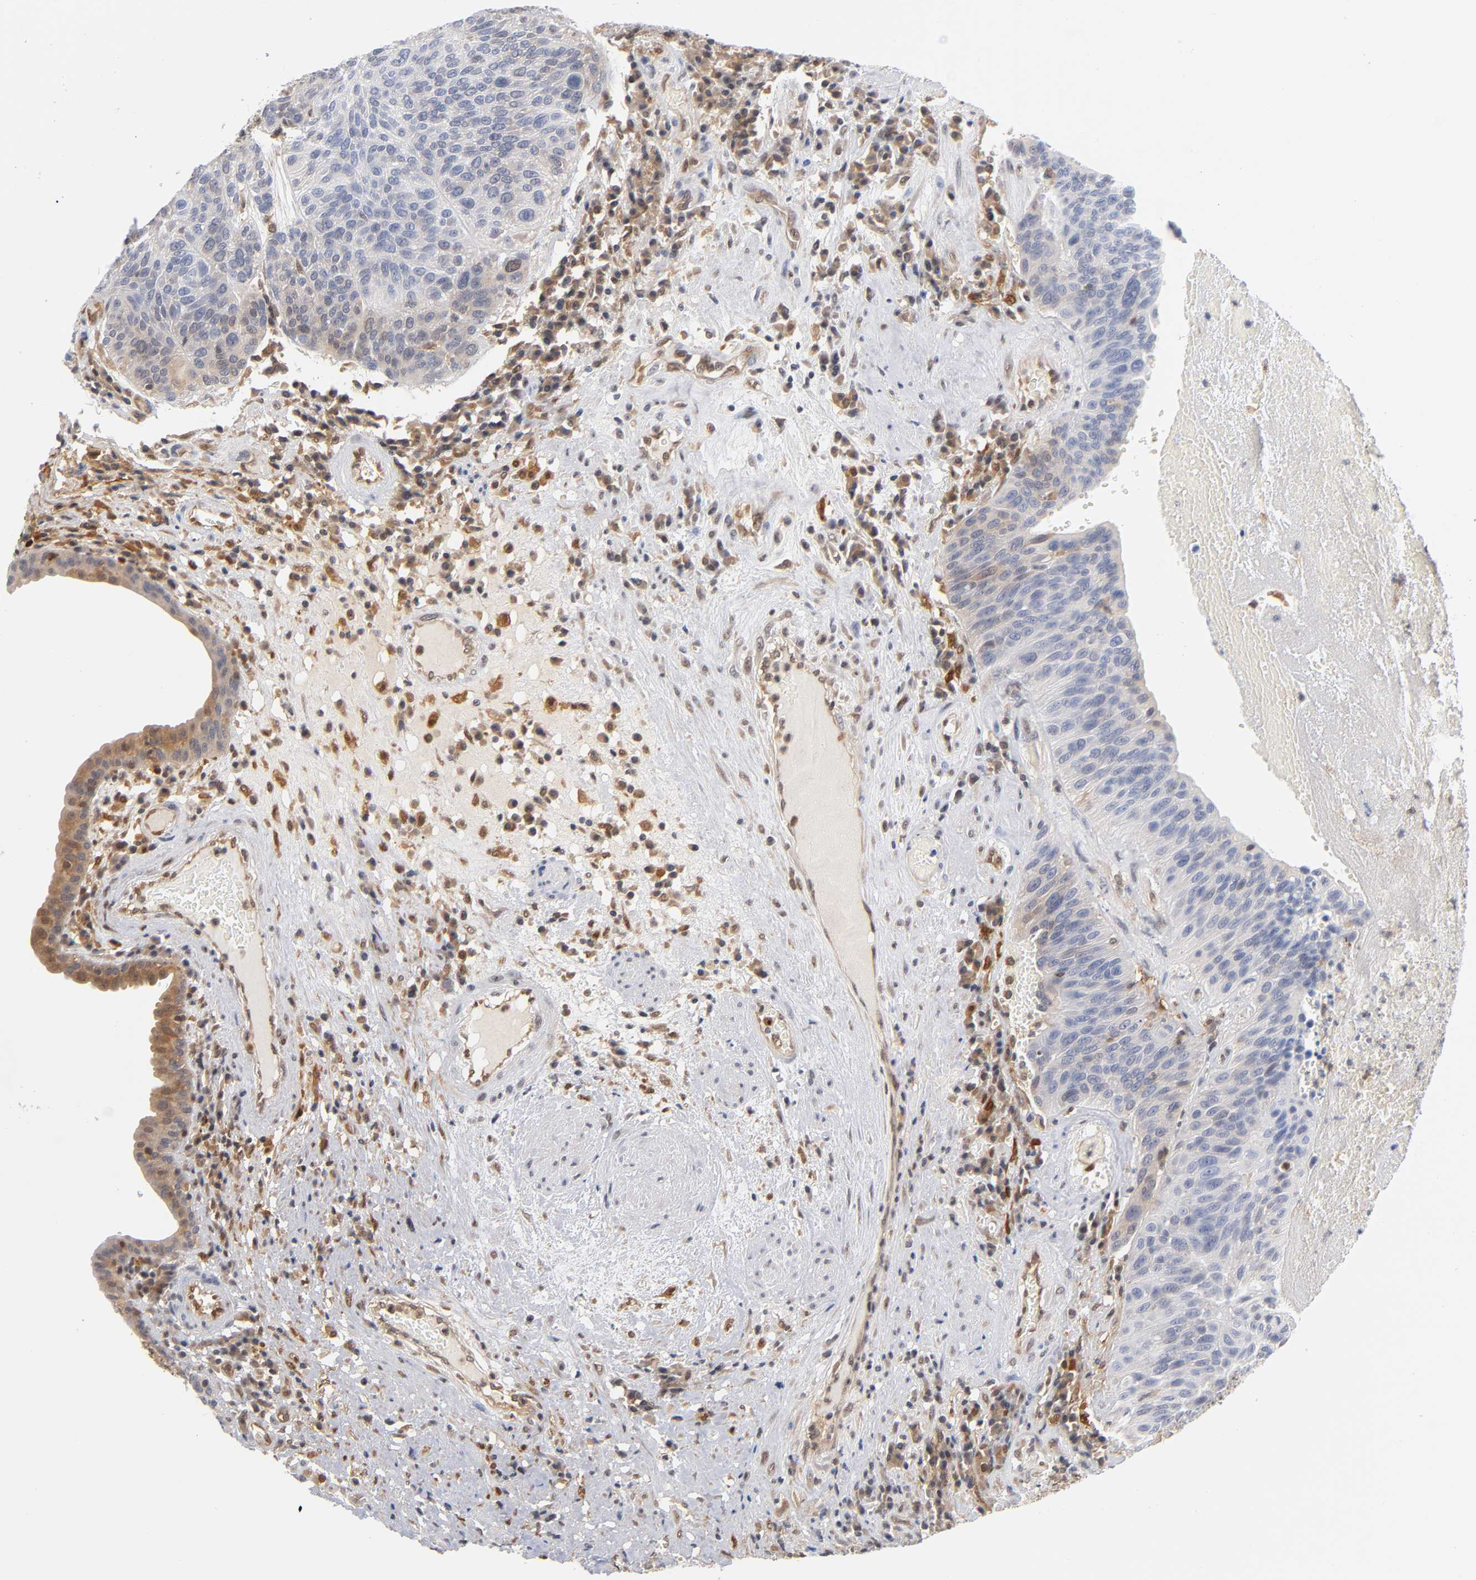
{"staining": {"intensity": "weak", "quantity": "<25%", "location": "cytoplasmic/membranous,nuclear"}, "tissue": "urothelial cancer", "cell_type": "Tumor cells", "image_type": "cancer", "snomed": [{"axis": "morphology", "description": "Urothelial carcinoma, High grade"}, {"axis": "topography", "description": "Urinary bladder"}], "caption": "The IHC image has no significant expression in tumor cells of urothelial carcinoma (high-grade) tissue. The staining is performed using DAB brown chromogen with nuclei counter-stained in using hematoxylin.", "gene": "DFFB", "patient": {"sex": "male", "age": 66}}